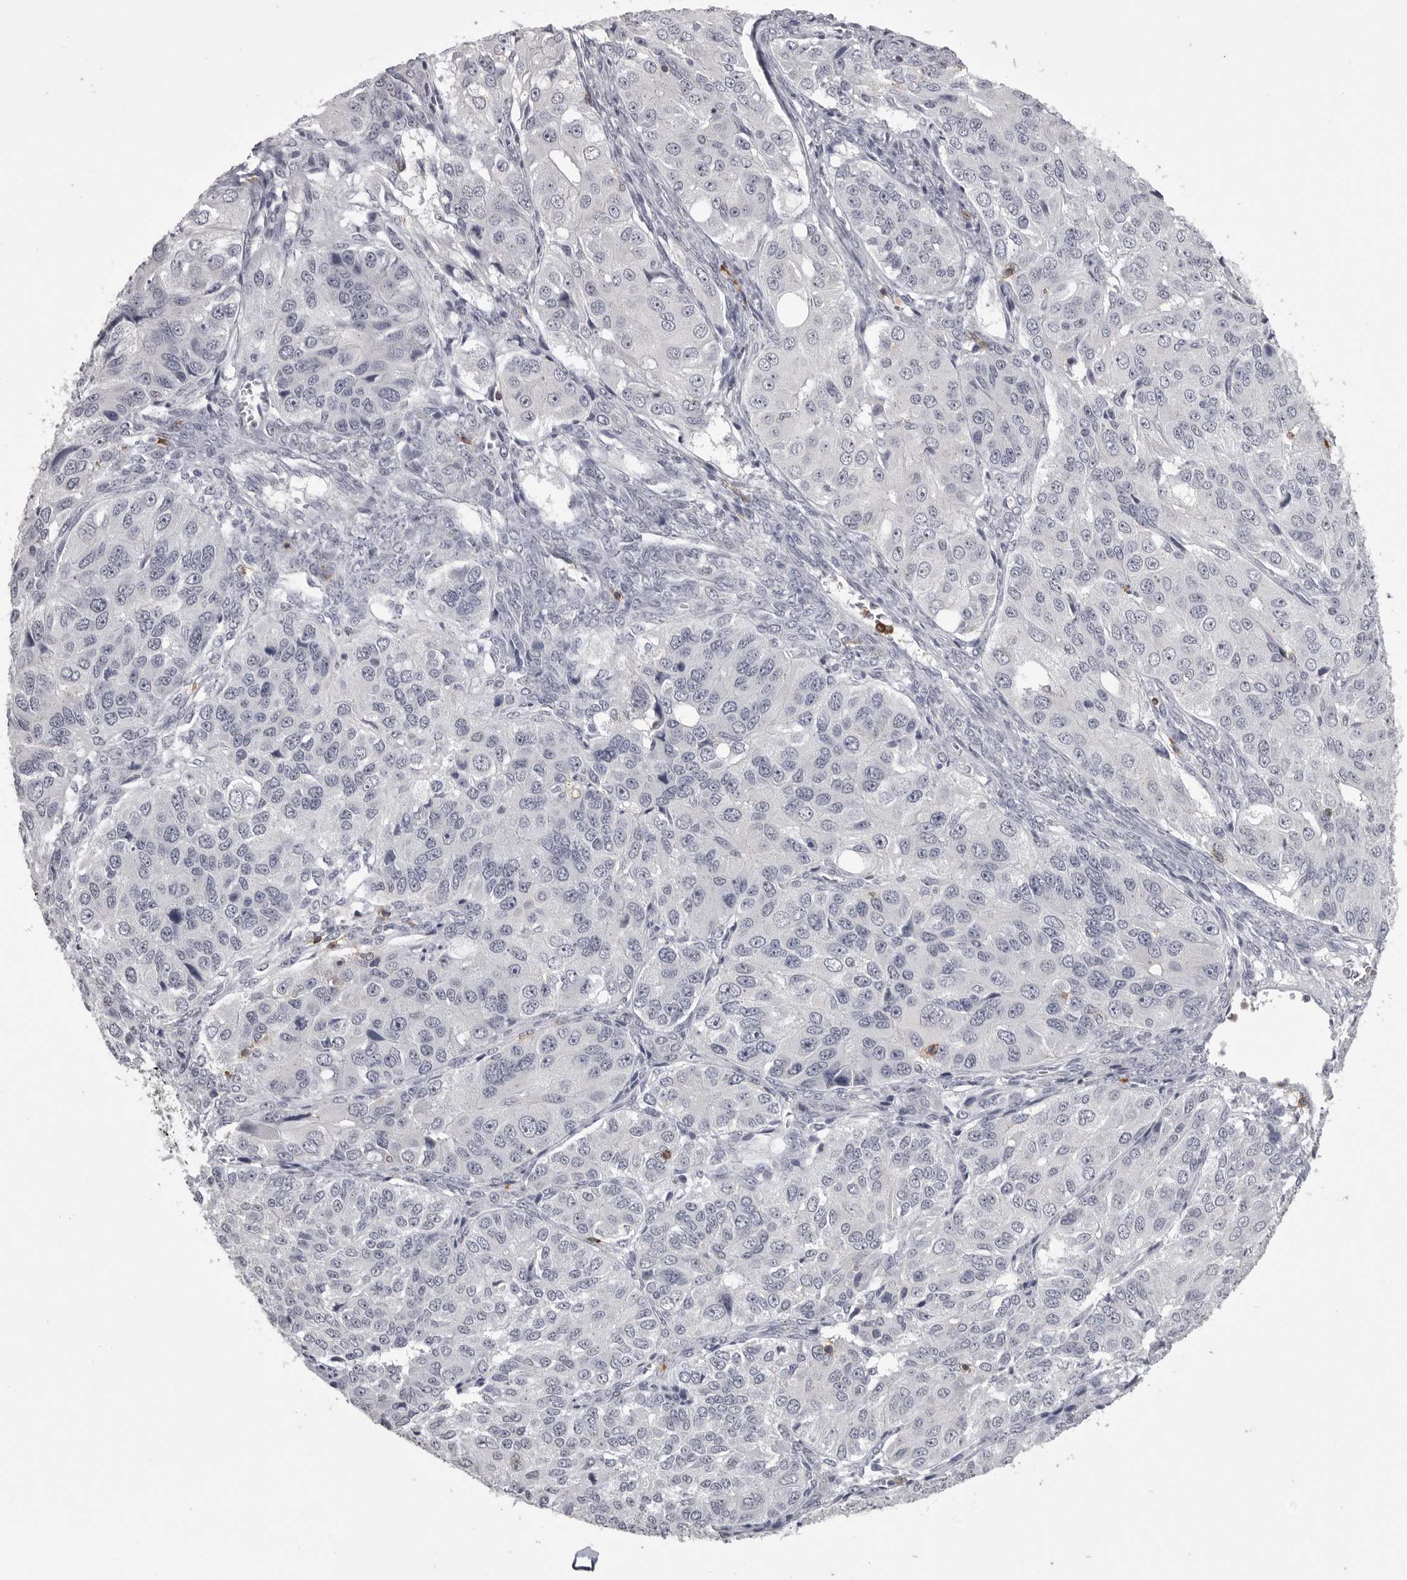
{"staining": {"intensity": "negative", "quantity": "none", "location": "none"}, "tissue": "ovarian cancer", "cell_type": "Tumor cells", "image_type": "cancer", "snomed": [{"axis": "morphology", "description": "Carcinoma, endometroid"}, {"axis": "topography", "description": "Ovary"}], "caption": "Endometroid carcinoma (ovarian) was stained to show a protein in brown. There is no significant positivity in tumor cells.", "gene": "ITGAL", "patient": {"sex": "female", "age": 51}}